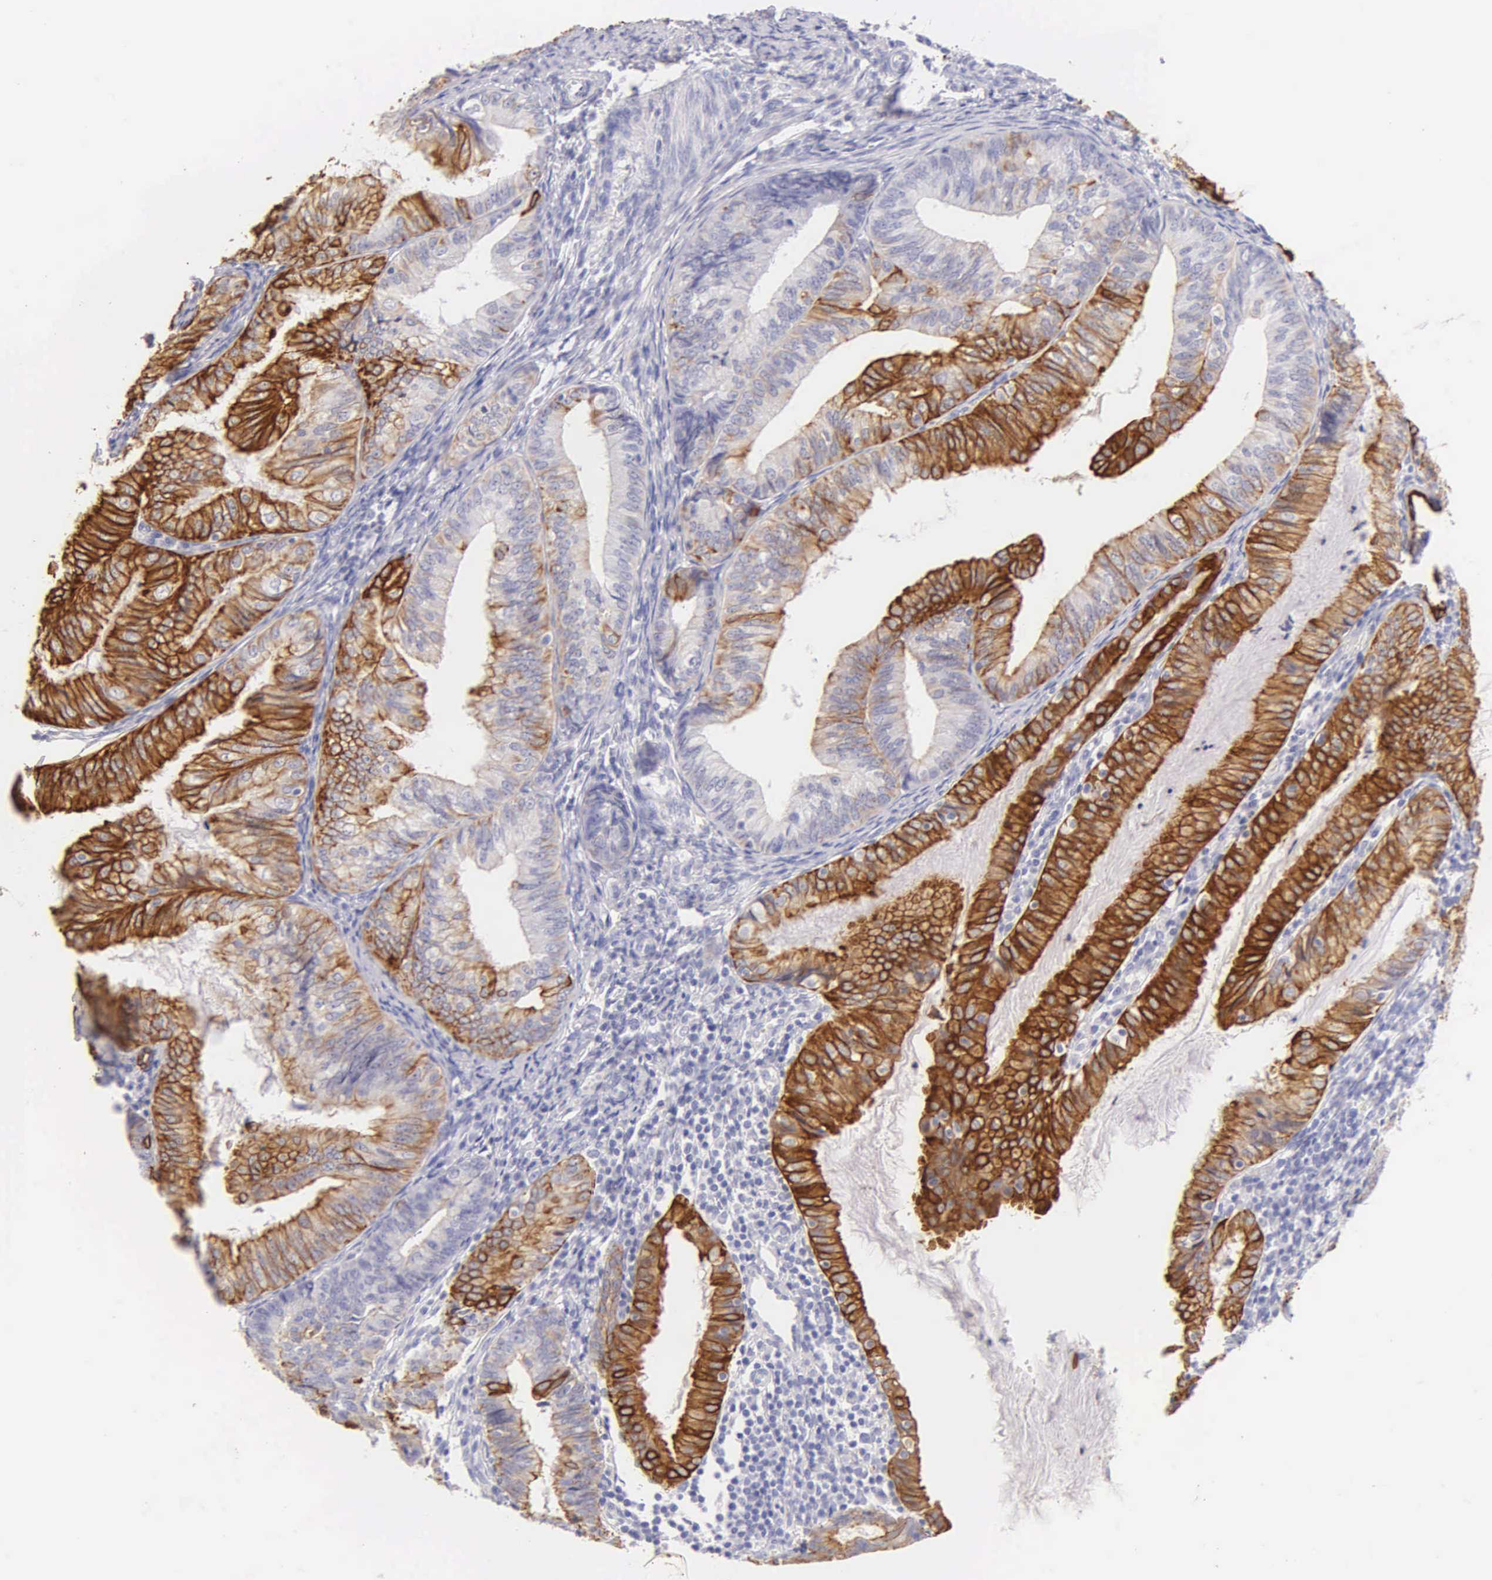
{"staining": {"intensity": "moderate", "quantity": "25%-75%", "location": "cytoplasmic/membranous"}, "tissue": "endometrial cancer", "cell_type": "Tumor cells", "image_type": "cancer", "snomed": [{"axis": "morphology", "description": "Adenocarcinoma, NOS"}, {"axis": "topography", "description": "Endometrium"}], "caption": "This histopathology image reveals IHC staining of endometrial adenocarcinoma, with medium moderate cytoplasmic/membranous staining in approximately 25%-75% of tumor cells.", "gene": "KRT17", "patient": {"sex": "female", "age": 66}}